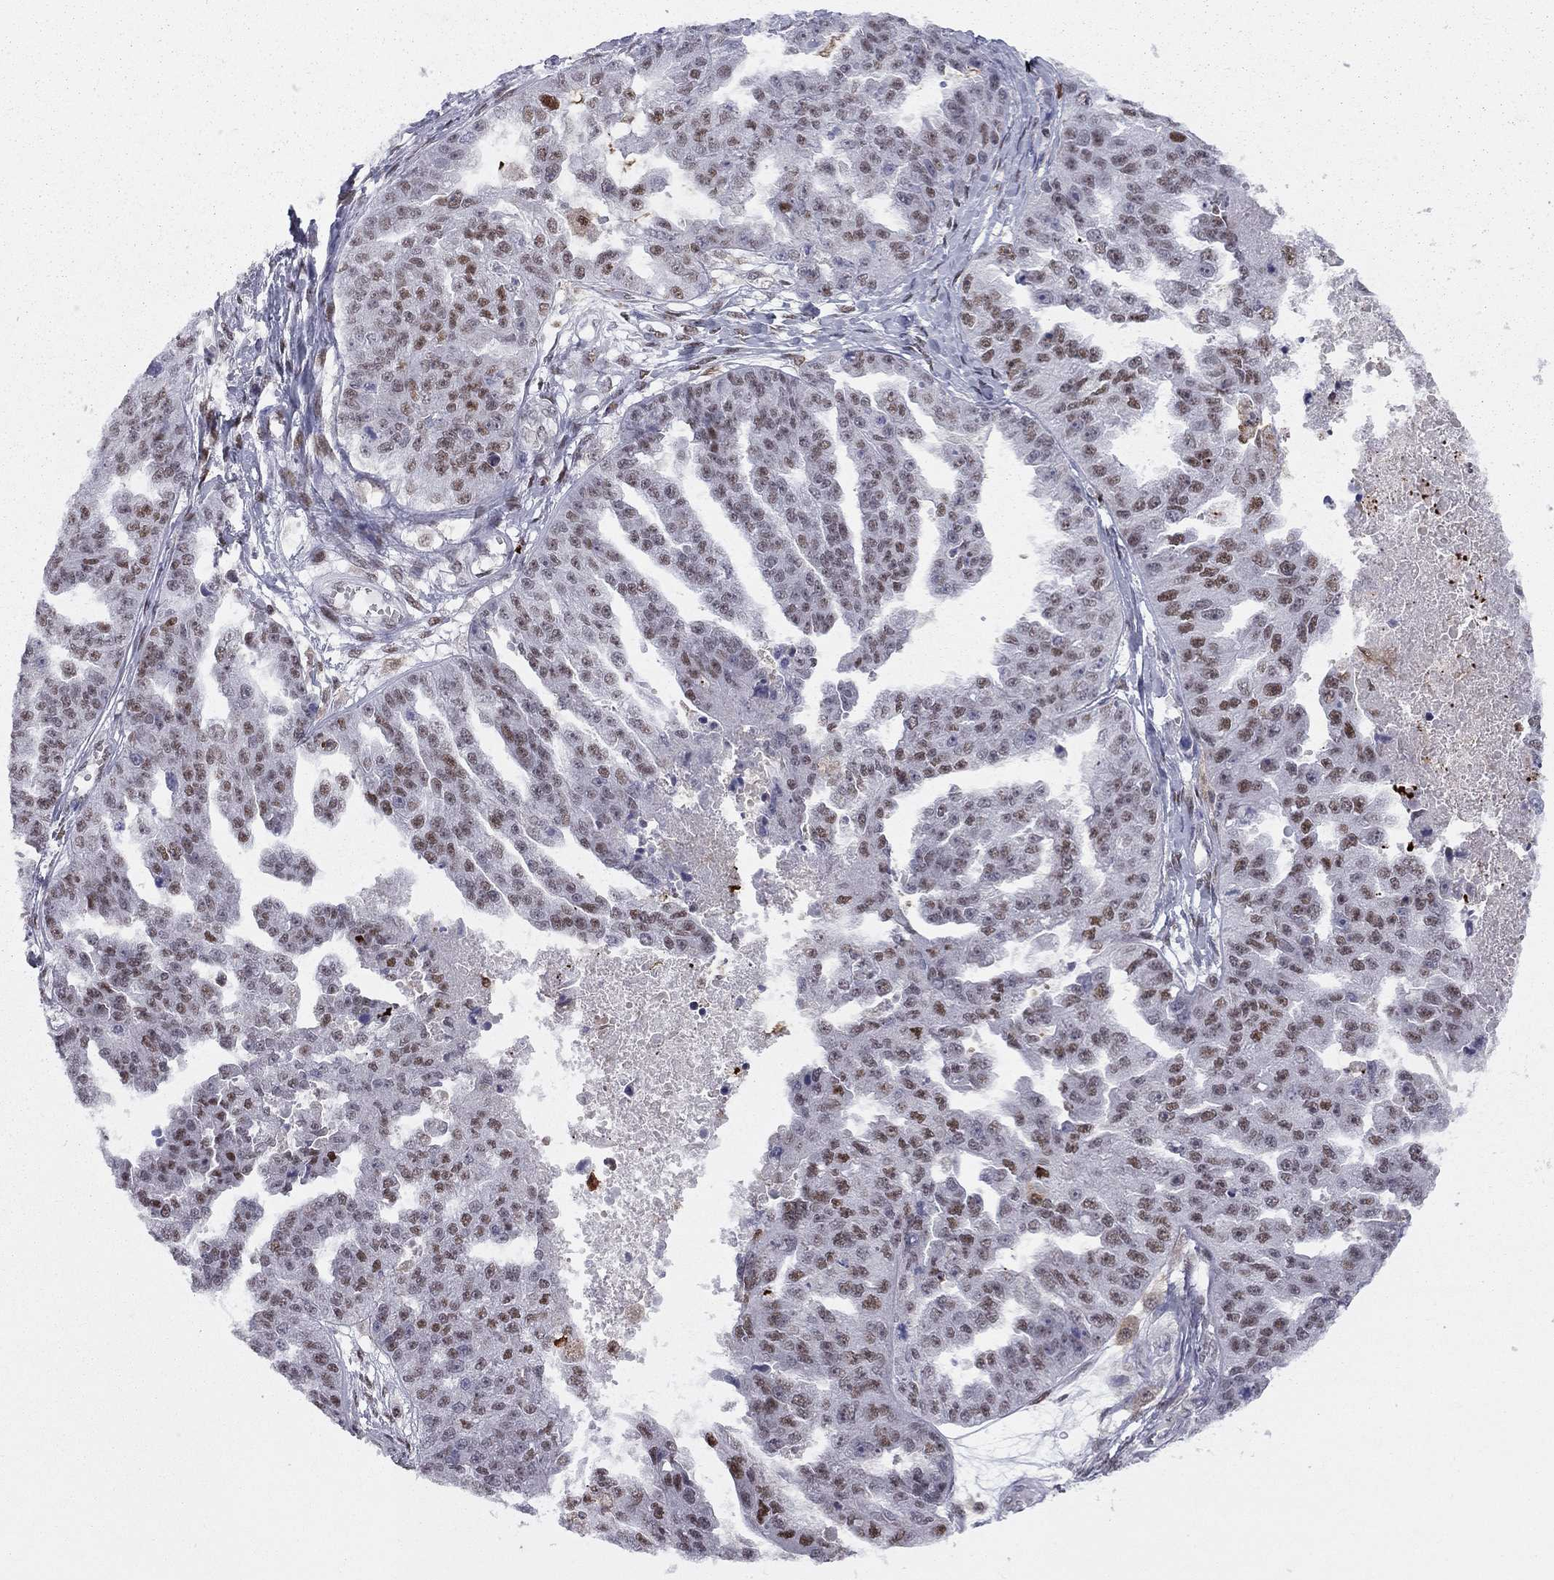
{"staining": {"intensity": "moderate", "quantity": ">75%", "location": "nuclear"}, "tissue": "ovarian cancer", "cell_type": "Tumor cells", "image_type": "cancer", "snomed": [{"axis": "morphology", "description": "Cystadenocarcinoma, serous, NOS"}, {"axis": "topography", "description": "Ovary"}], "caption": "IHC of ovarian cancer exhibits medium levels of moderate nuclear positivity in approximately >75% of tumor cells. Immunohistochemistry stains the protein of interest in brown and the nuclei are stained blue.", "gene": "PCGF3", "patient": {"sex": "female", "age": 58}}